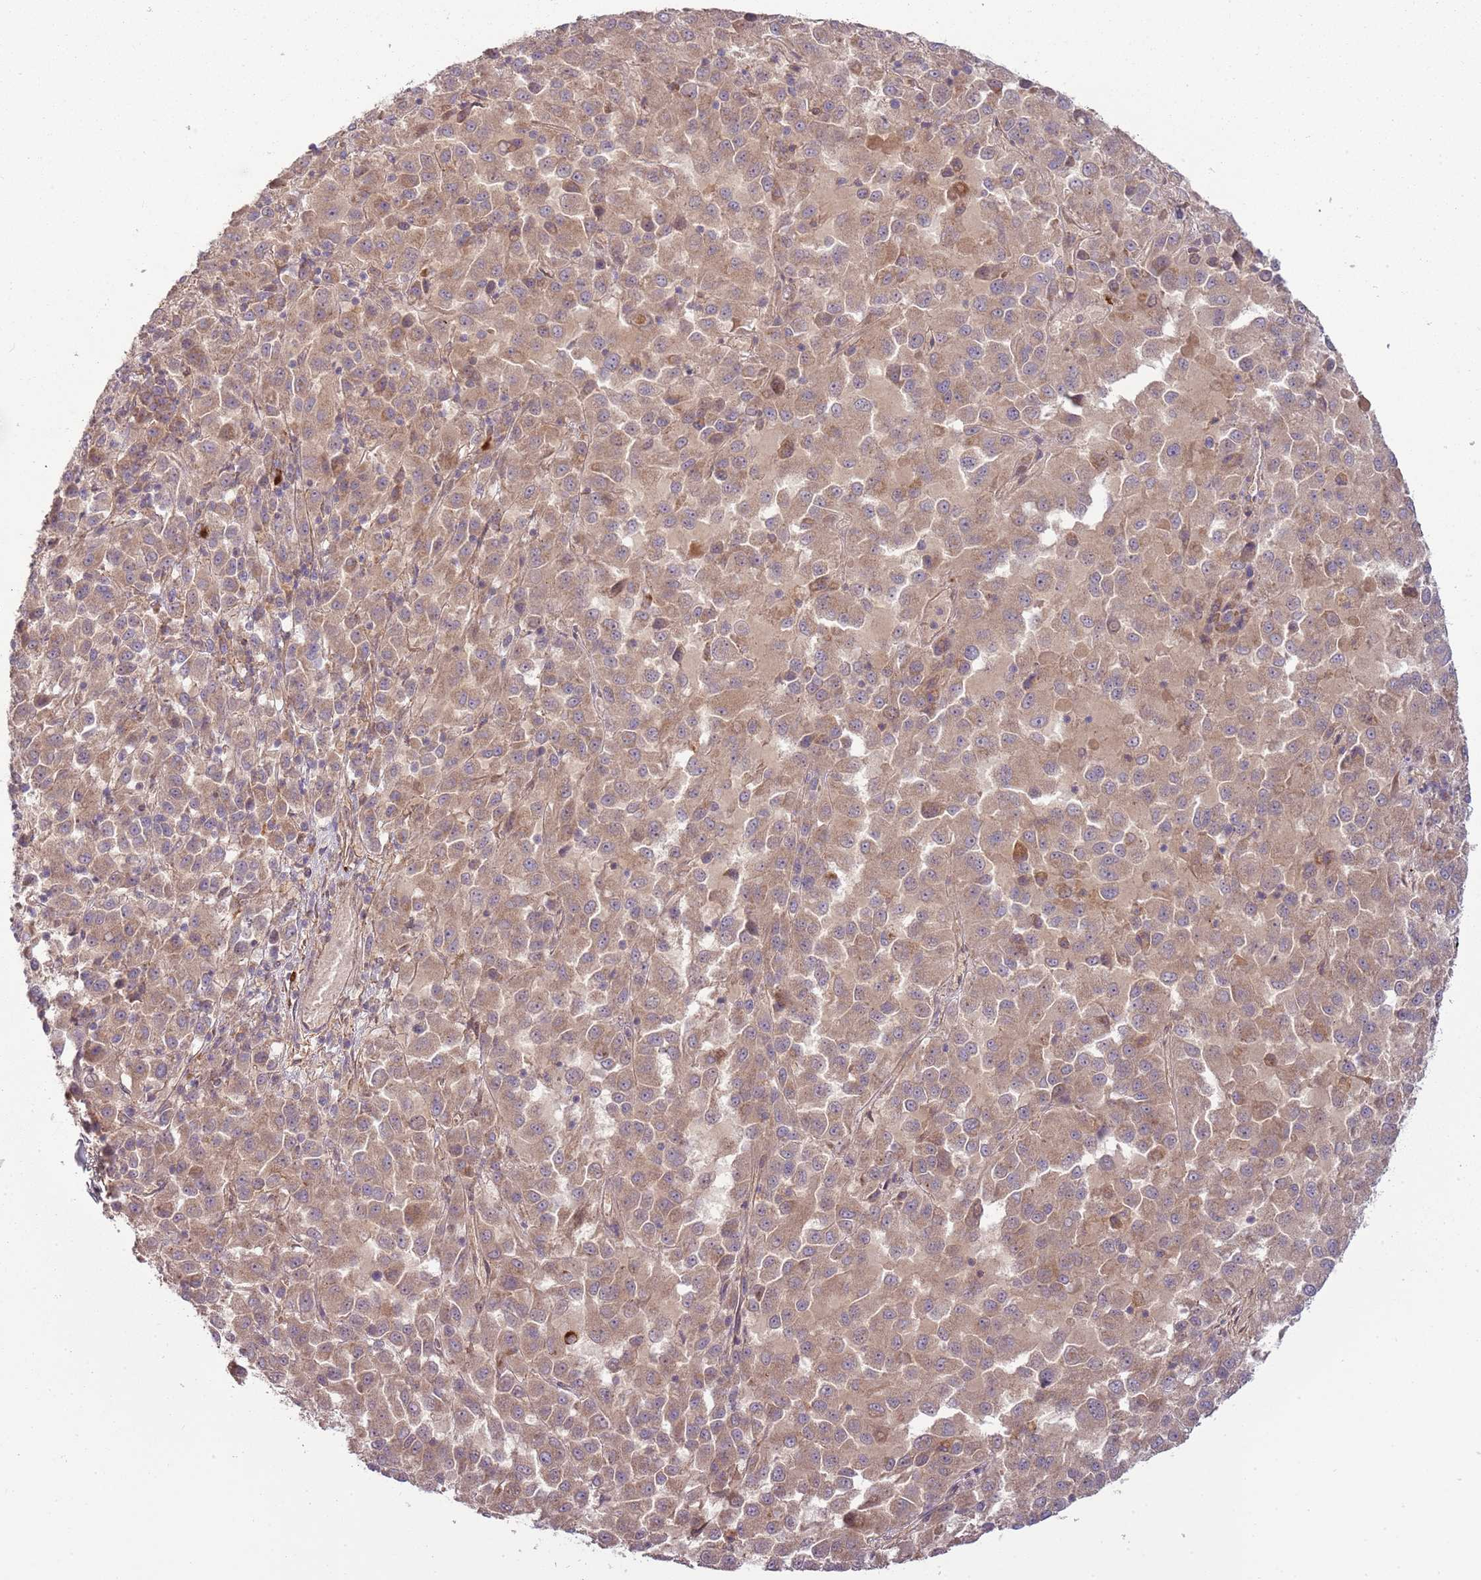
{"staining": {"intensity": "moderate", "quantity": ">75%", "location": "cytoplasmic/membranous"}, "tissue": "melanoma", "cell_type": "Tumor cells", "image_type": "cancer", "snomed": [{"axis": "morphology", "description": "Malignant melanoma, Metastatic site"}, {"axis": "topography", "description": "Lung"}], "caption": "Immunohistochemical staining of malignant melanoma (metastatic site) exhibits moderate cytoplasmic/membranous protein expression in about >75% of tumor cells.", "gene": "RNF128", "patient": {"sex": "male", "age": 64}}